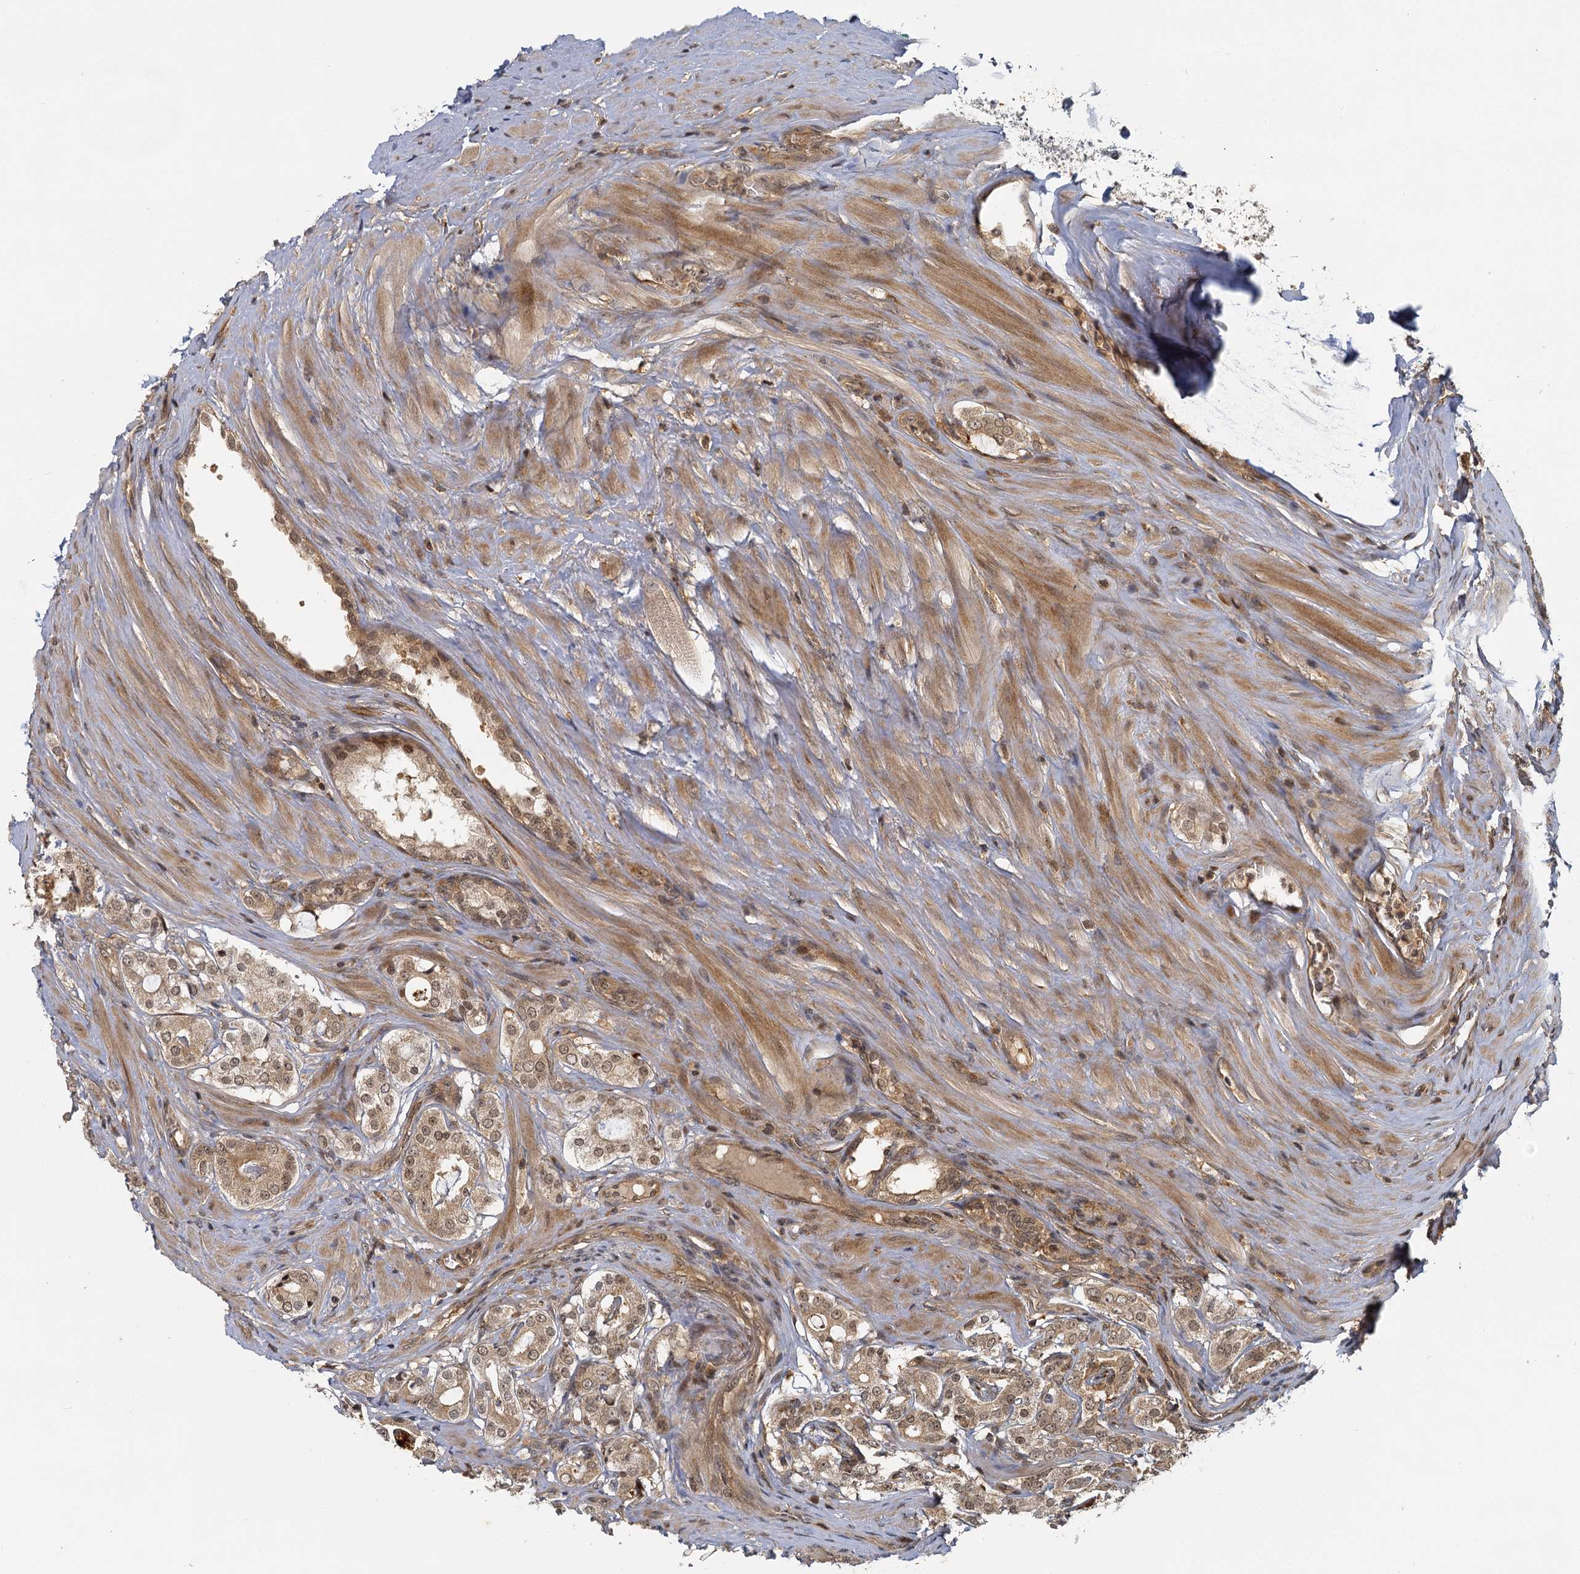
{"staining": {"intensity": "moderate", "quantity": ">75%", "location": "cytoplasmic/membranous,nuclear"}, "tissue": "prostate cancer", "cell_type": "Tumor cells", "image_type": "cancer", "snomed": [{"axis": "morphology", "description": "Adenocarcinoma, High grade"}, {"axis": "topography", "description": "Prostate"}], "caption": "Prostate cancer (adenocarcinoma (high-grade)) tissue exhibits moderate cytoplasmic/membranous and nuclear positivity in about >75% of tumor cells", "gene": "ZNF549", "patient": {"sex": "male", "age": 63}}